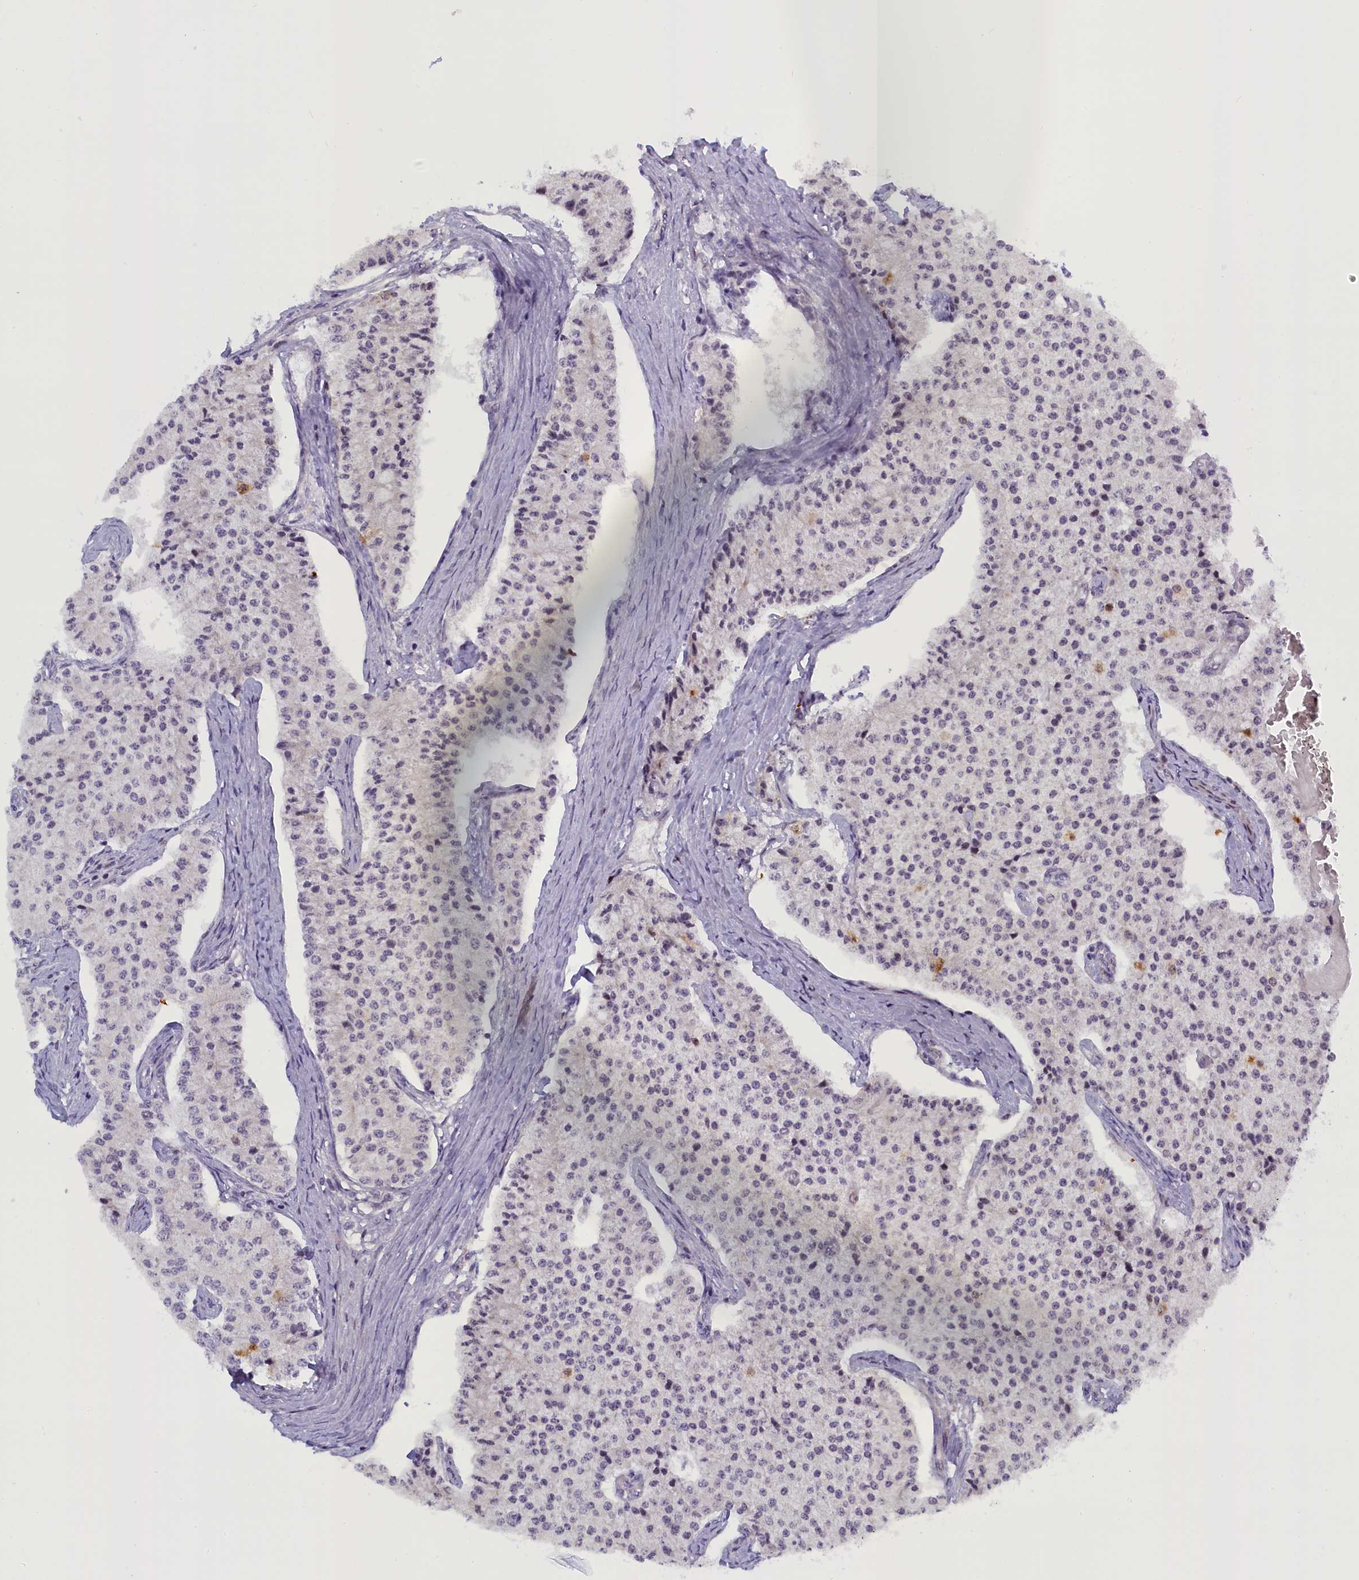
{"staining": {"intensity": "negative", "quantity": "none", "location": "none"}, "tissue": "carcinoid", "cell_type": "Tumor cells", "image_type": "cancer", "snomed": [{"axis": "morphology", "description": "Carcinoid, malignant, NOS"}, {"axis": "topography", "description": "Colon"}], "caption": "This is an immunohistochemistry micrograph of human carcinoid. There is no positivity in tumor cells.", "gene": "CCL23", "patient": {"sex": "female", "age": 52}}